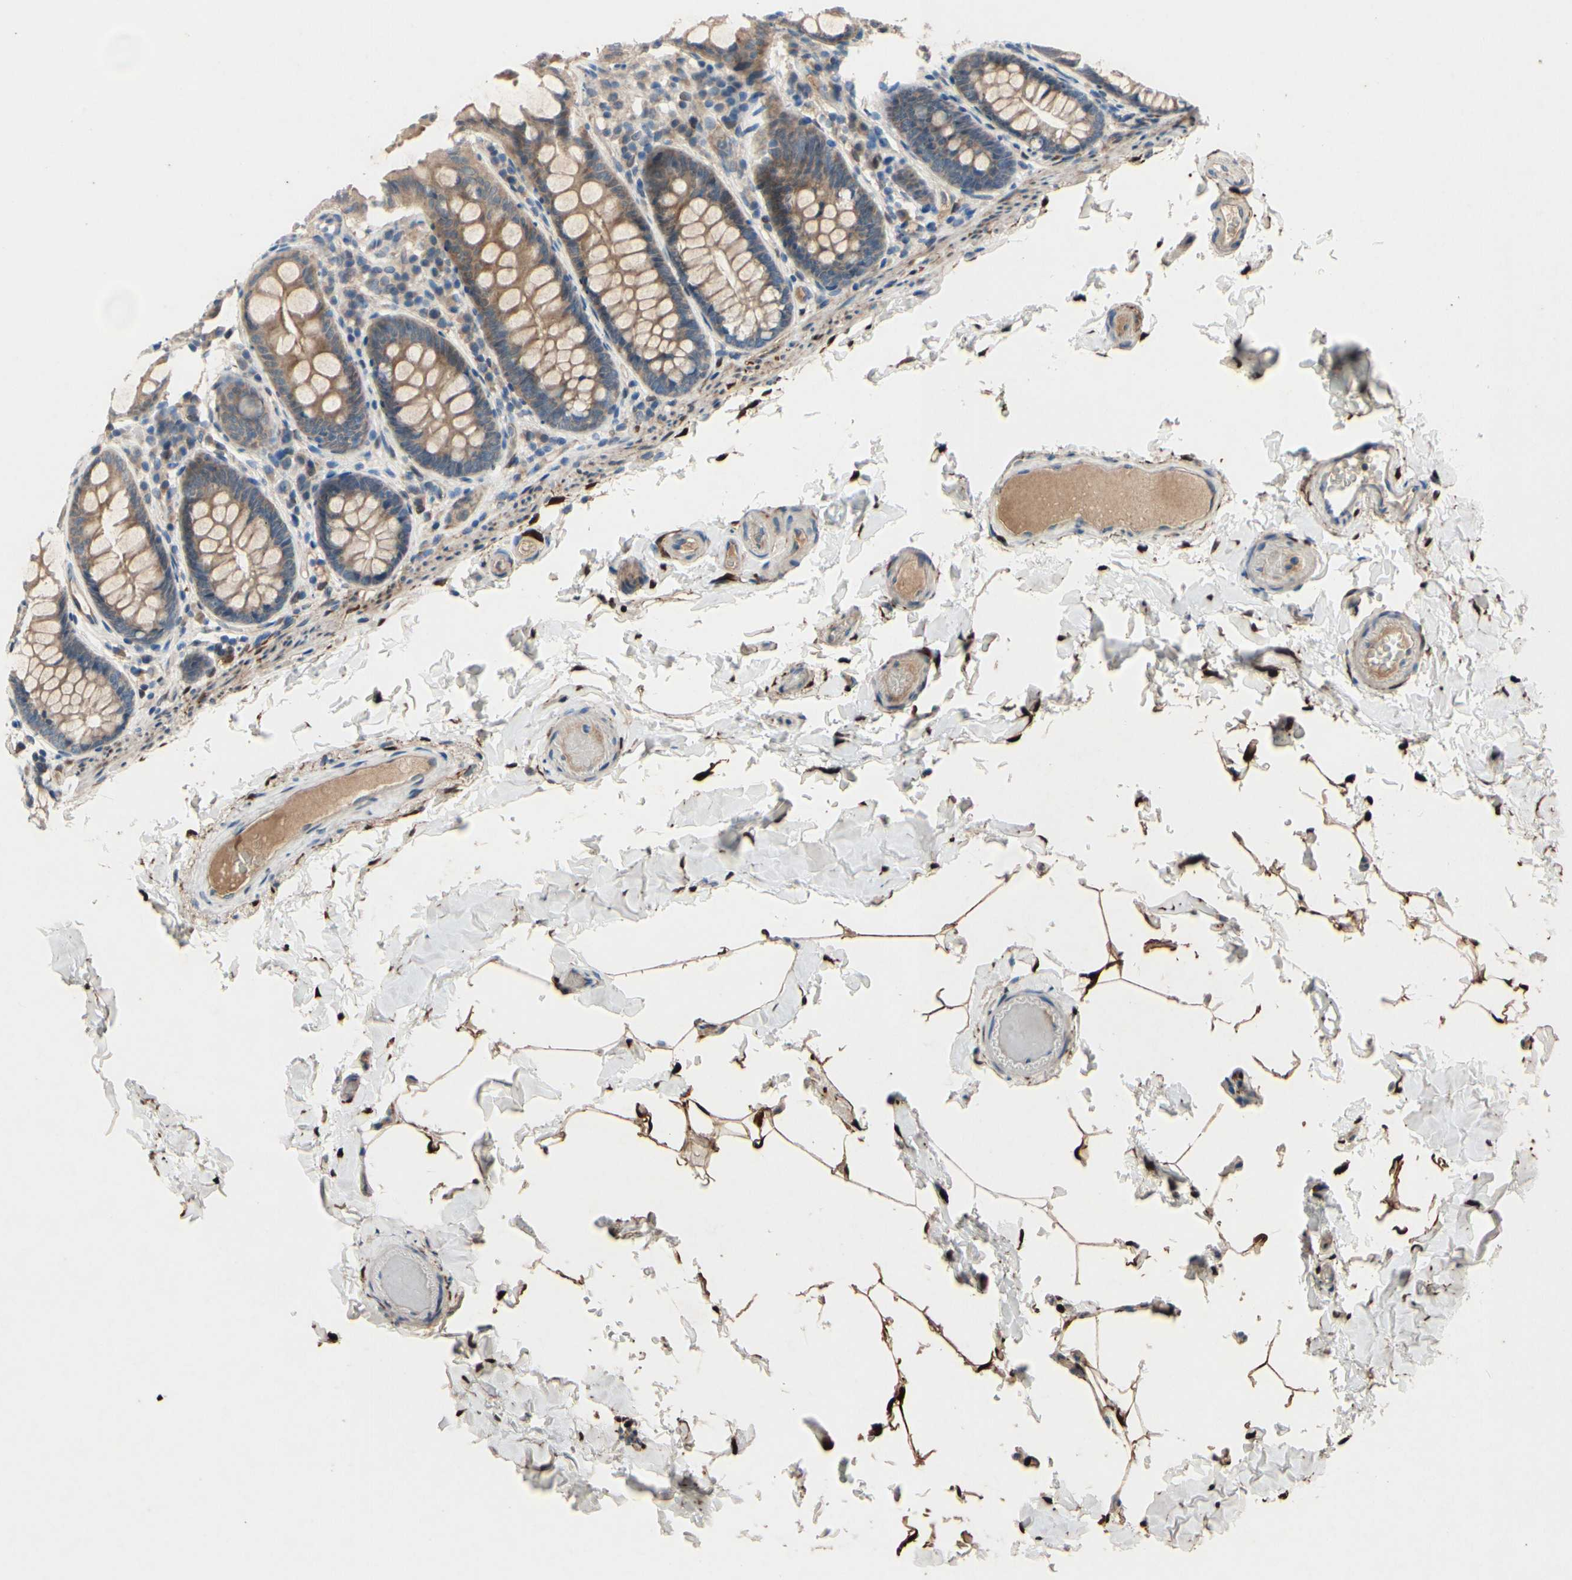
{"staining": {"intensity": "moderate", "quantity": ">75%", "location": "cytoplasmic/membranous"}, "tissue": "colon", "cell_type": "Endothelial cells", "image_type": "normal", "snomed": [{"axis": "morphology", "description": "Normal tissue, NOS"}, {"axis": "topography", "description": "Colon"}], "caption": "IHC of benign human colon demonstrates medium levels of moderate cytoplasmic/membranous staining in approximately >75% of endothelial cells.", "gene": "ICAM5", "patient": {"sex": "female", "age": 61}}